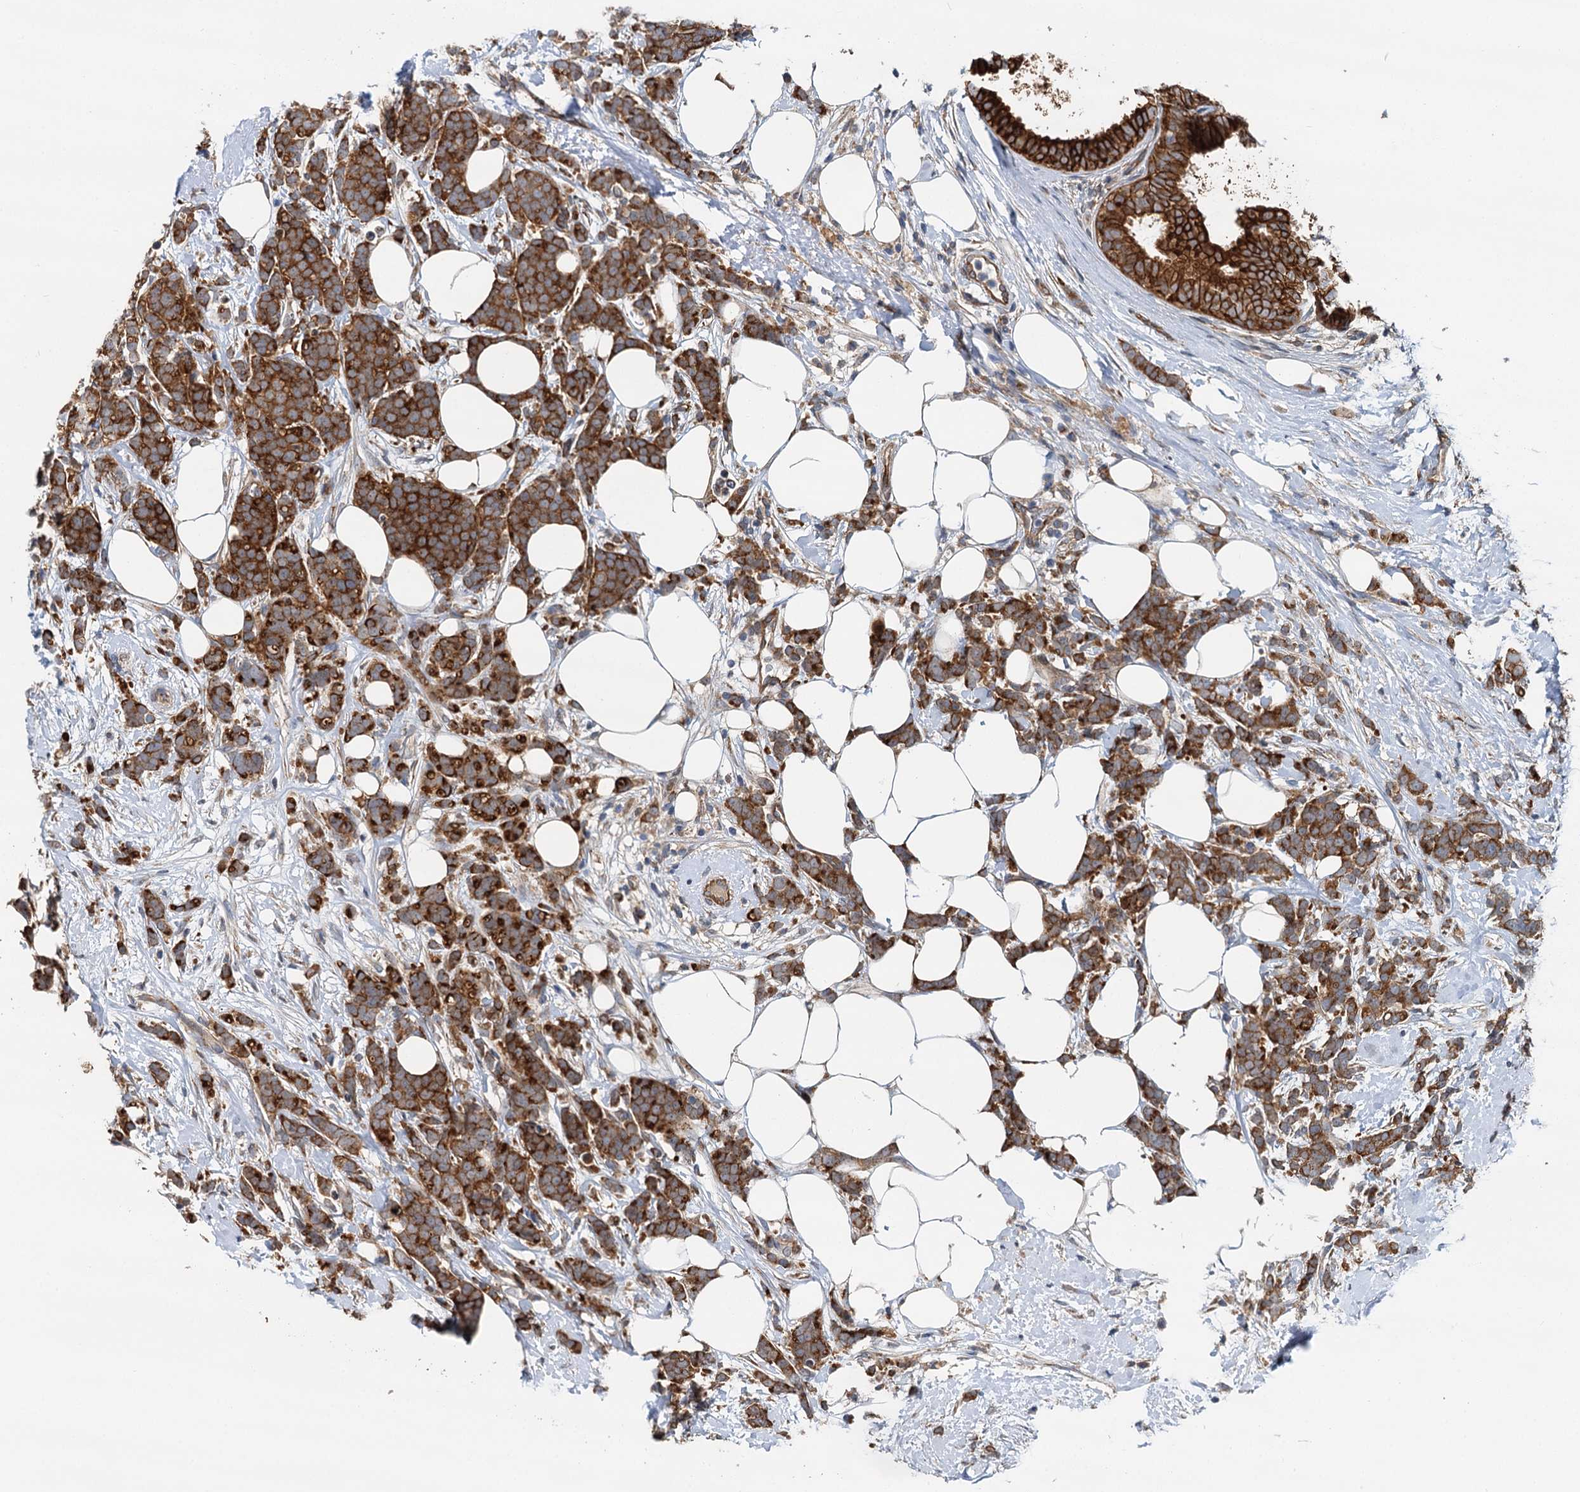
{"staining": {"intensity": "strong", "quantity": ">75%", "location": "cytoplasmic/membranous"}, "tissue": "breast cancer", "cell_type": "Tumor cells", "image_type": "cancer", "snomed": [{"axis": "morphology", "description": "Lobular carcinoma"}, {"axis": "topography", "description": "Breast"}], "caption": "DAB immunohistochemical staining of breast cancer shows strong cytoplasmic/membranous protein expression in approximately >75% of tumor cells.", "gene": "LRRK2", "patient": {"sex": "female", "age": 58}}